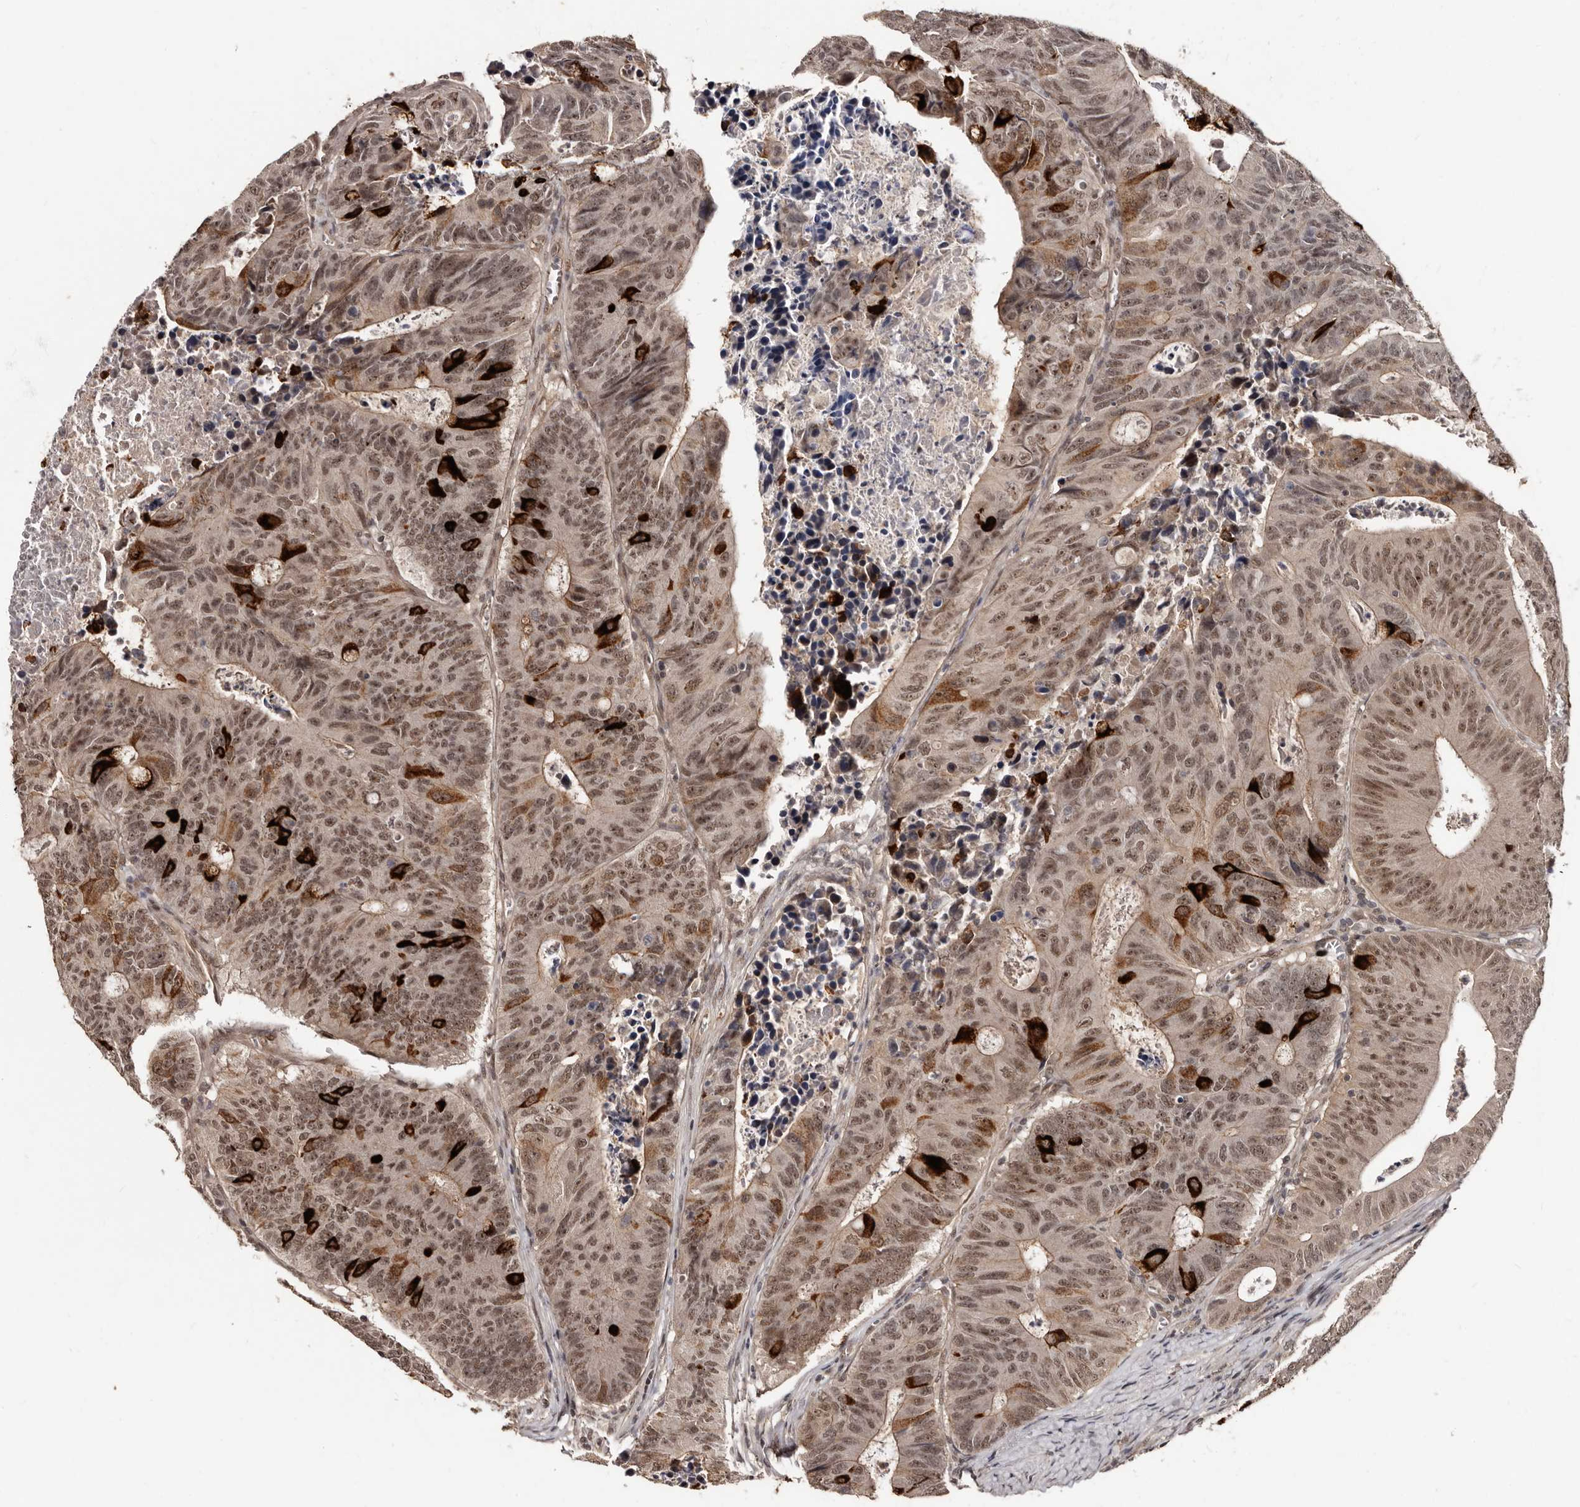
{"staining": {"intensity": "moderate", "quantity": ">75%", "location": "cytoplasmic/membranous,nuclear"}, "tissue": "colorectal cancer", "cell_type": "Tumor cells", "image_type": "cancer", "snomed": [{"axis": "morphology", "description": "Adenocarcinoma, NOS"}, {"axis": "topography", "description": "Colon"}], "caption": "Colorectal cancer (adenocarcinoma) stained for a protein shows moderate cytoplasmic/membranous and nuclear positivity in tumor cells.", "gene": "TBC1D22B", "patient": {"sex": "male", "age": 87}}